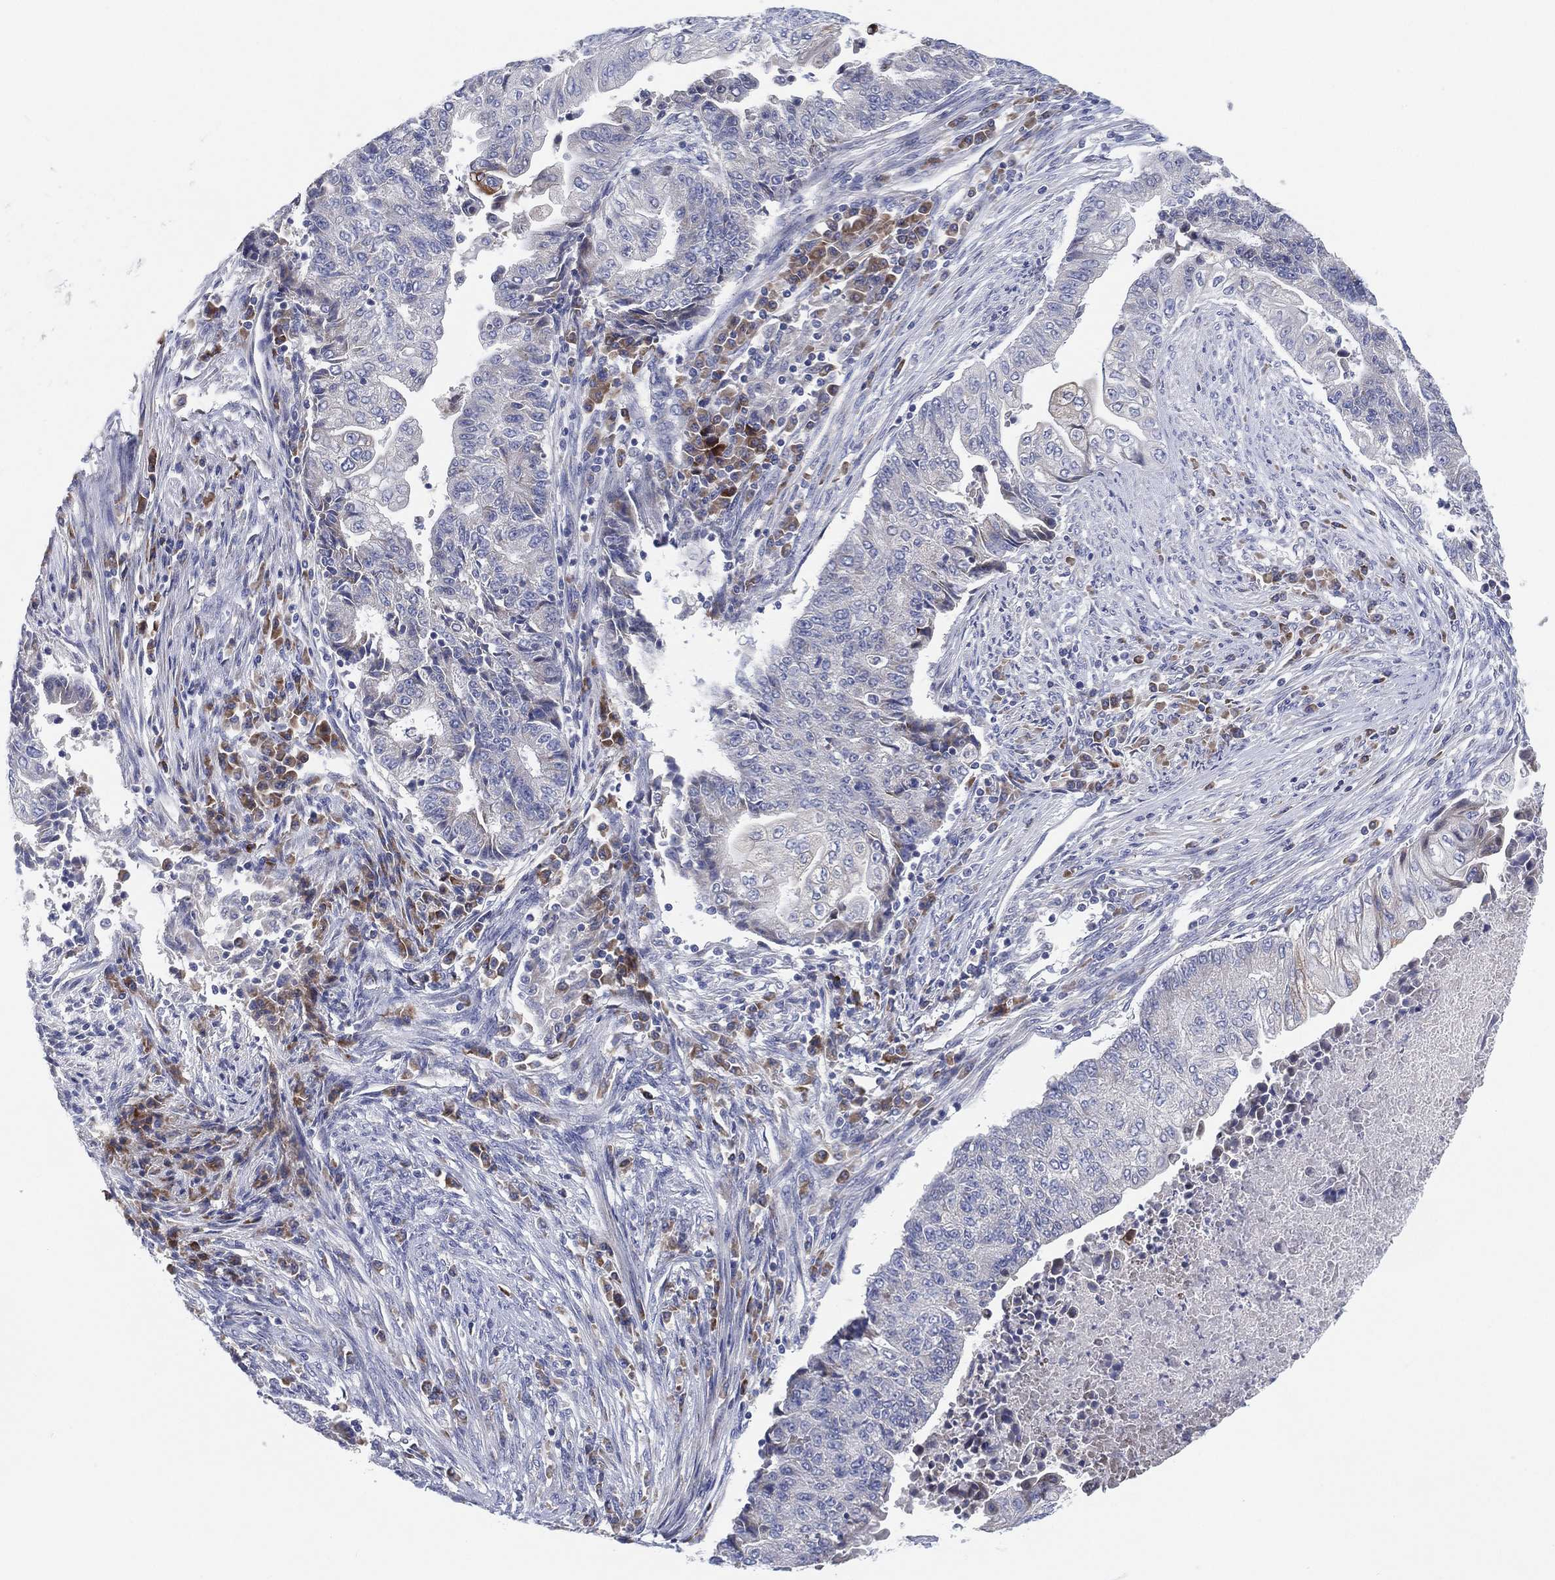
{"staining": {"intensity": "negative", "quantity": "none", "location": "none"}, "tissue": "endometrial cancer", "cell_type": "Tumor cells", "image_type": "cancer", "snomed": [{"axis": "morphology", "description": "Adenocarcinoma, NOS"}, {"axis": "topography", "description": "Uterus"}, {"axis": "topography", "description": "Endometrium"}], "caption": "An immunohistochemistry photomicrograph of endometrial cancer (adenocarcinoma) is shown. There is no staining in tumor cells of endometrial cancer (adenocarcinoma). Brightfield microscopy of immunohistochemistry stained with DAB (3,3'-diaminobenzidine) (brown) and hematoxylin (blue), captured at high magnification.", "gene": "TMEM40", "patient": {"sex": "female", "age": 54}}